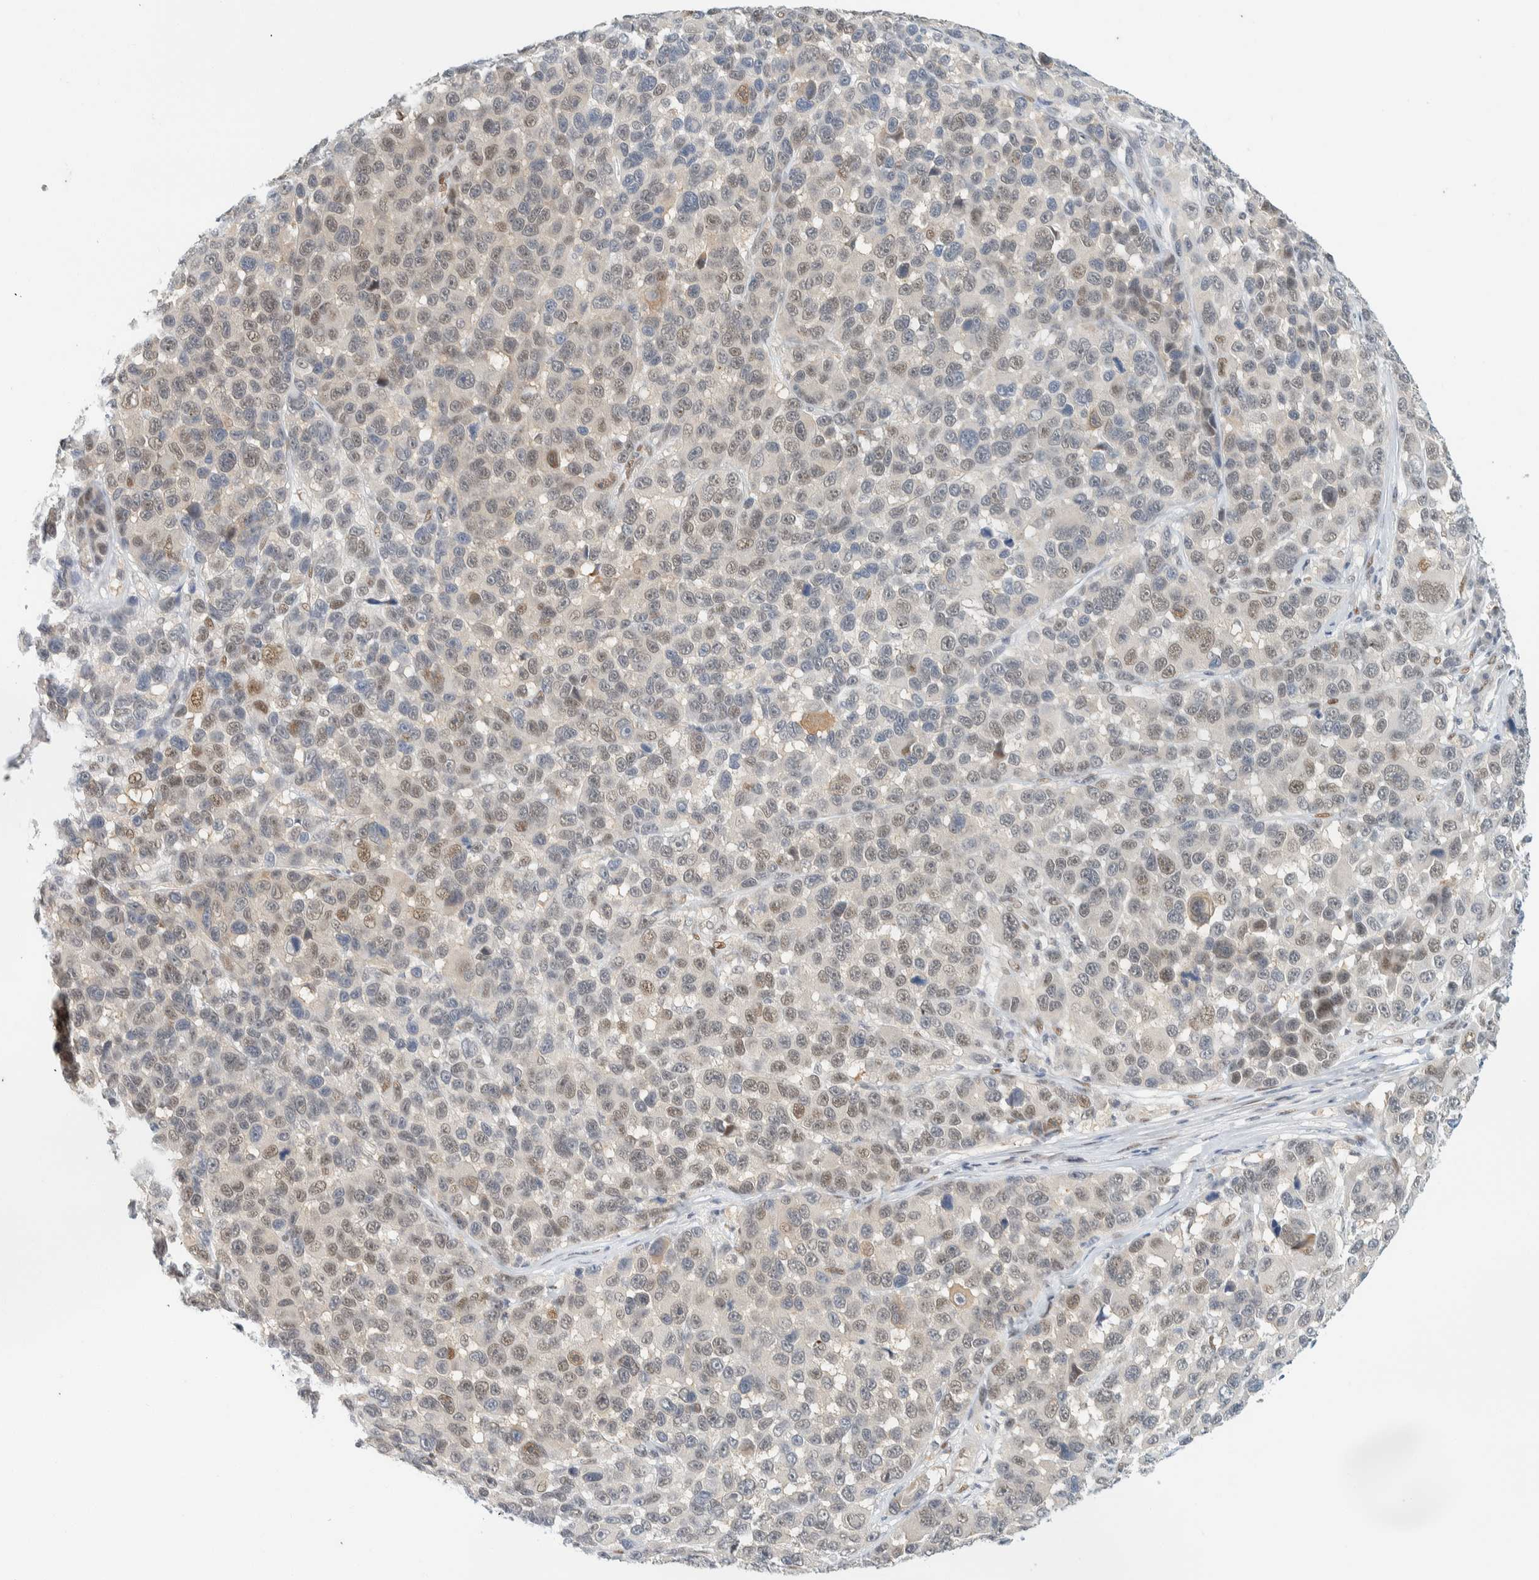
{"staining": {"intensity": "weak", "quantity": "25%-75%", "location": "nuclear"}, "tissue": "melanoma", "cell_type": "Tumor cells", "image_type": "cancer", "snomed": [{"axis": "morphology", "description": "Malignant melanoma, NOS"}, {"axis": "topography", "description": "Skin"}], "caption": "Human malignant melanoma stained for a protein (brown) demonstrates weak nuclear positive expression in about 25%-75% of tumor cells.", "gene": "ZNF683", "patient": {"sex": "male", "age": 53}}